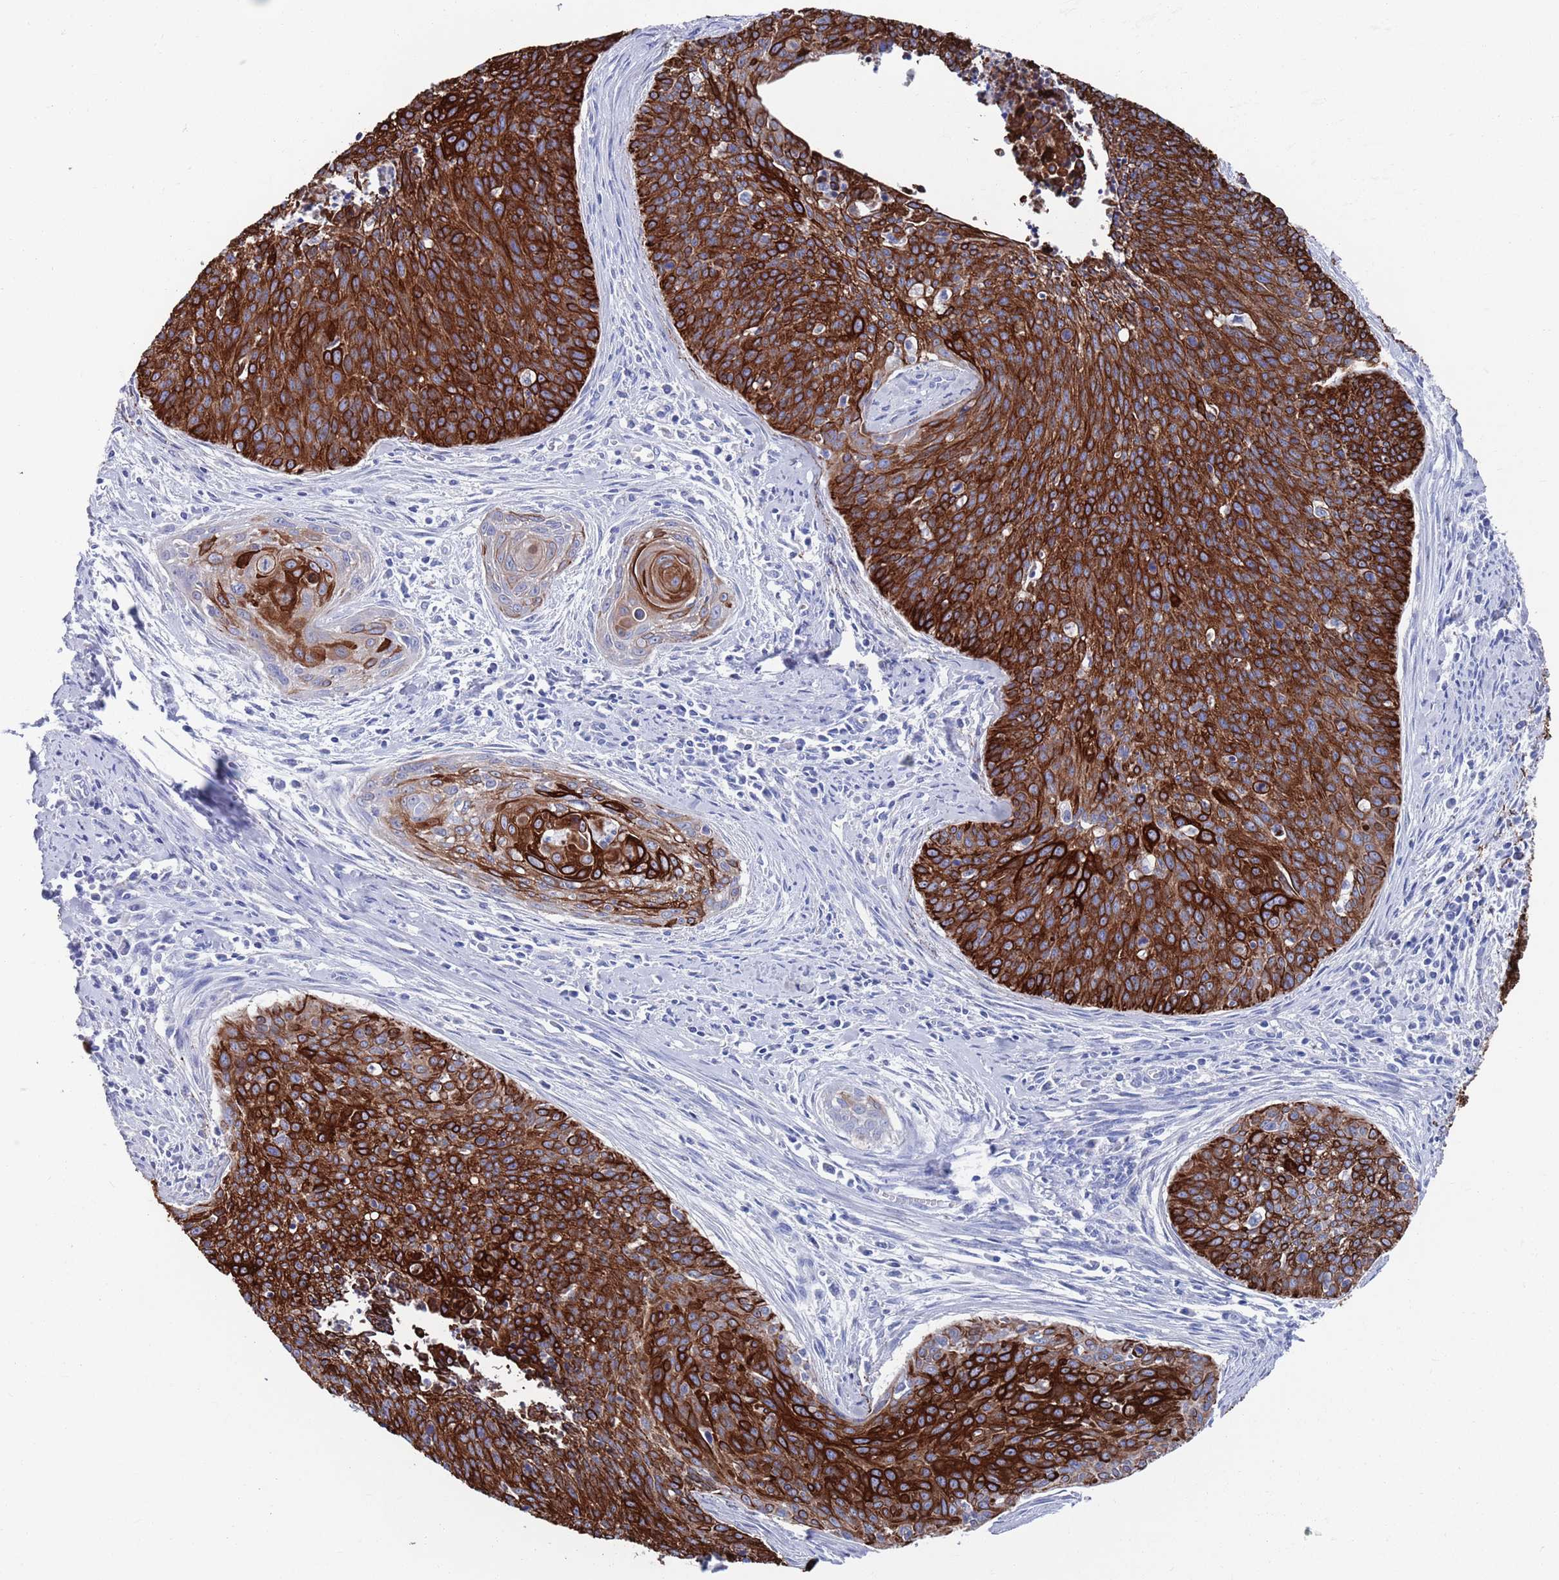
{"staining": {"intensity": "strong", "quantity": ">75%", "location": "cytoplasmic/membranous"}, "tissue": "cervical cancer", "cell_type": "Tumor cells", "image_type": "cancer", "snomed": [{"axis": "morphology", "description": "Squamous cell carcinoma, NOS"}, {"axis": "topography", "description": "Cervix"}], "caption": "About >75% of tumor cells in human cervical cancer show strong cytoplasmic/membranous protein positivity as visualized by brown immunohistochemical staining.", "gene": "MTMR2", "patient": {"sex": "female", "age": 55}}